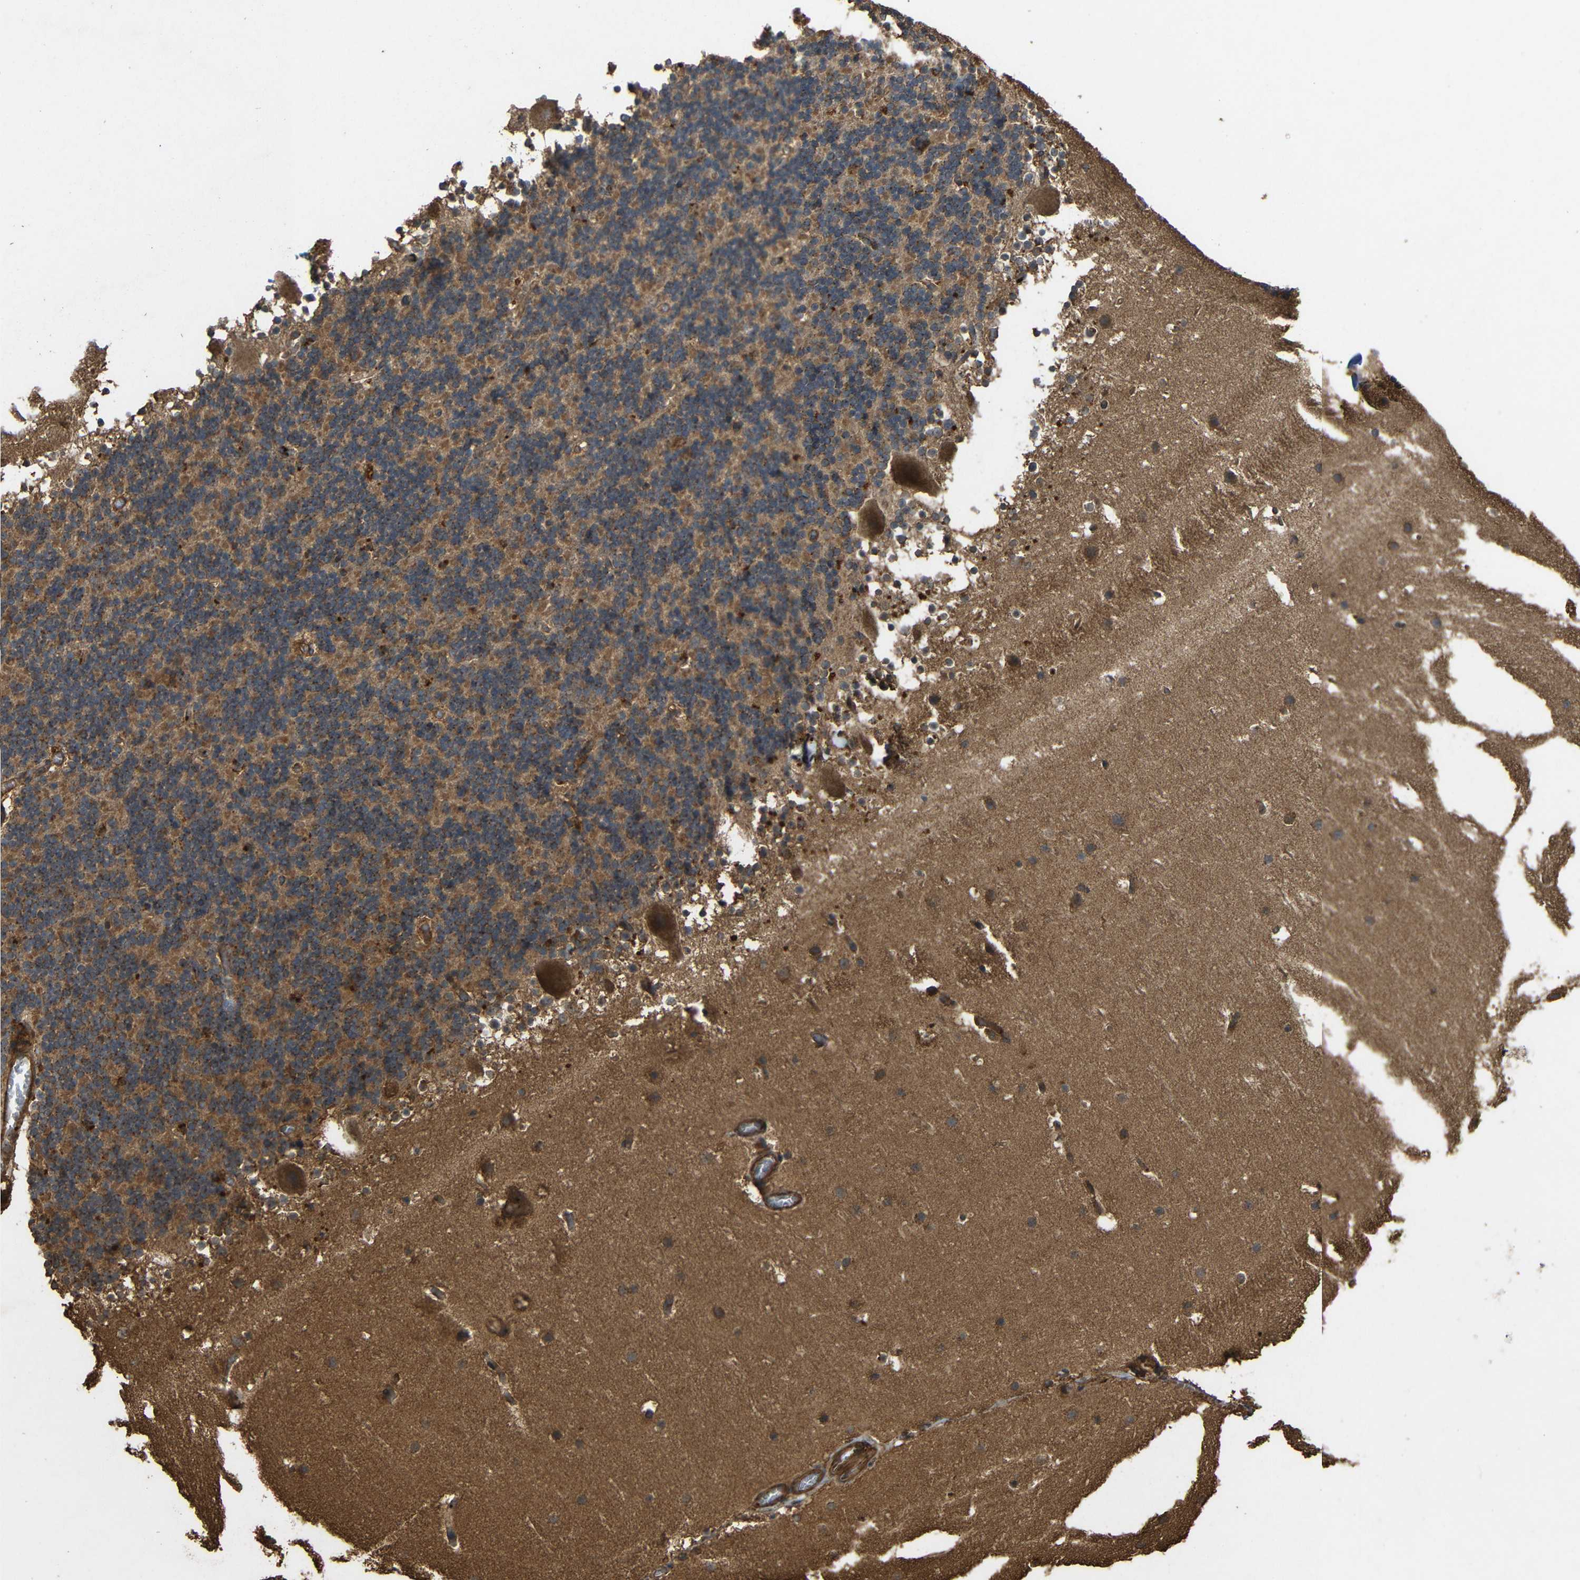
{"staining": {"intensity": "moderate", "quantity": ">75%", "location": "cytoplasmic/membranous"}, "tissue": "cerebellum", "cell_type": "Cells in granular layer", "image_type": "normal", "snomed": [{"axis": "morphology", "description": "Normal tissue, NOS"}, {"axis": "topography", "description": "Cerebellum"}], "caption": "Cells in granular layer display medium levels of moderate cytoplasmic/membranous positivity in approximately >75% of cells in unremarkable cerebellum.", "gene": "EIF2S1", "patient": {"sex": "male", "age": 45}}